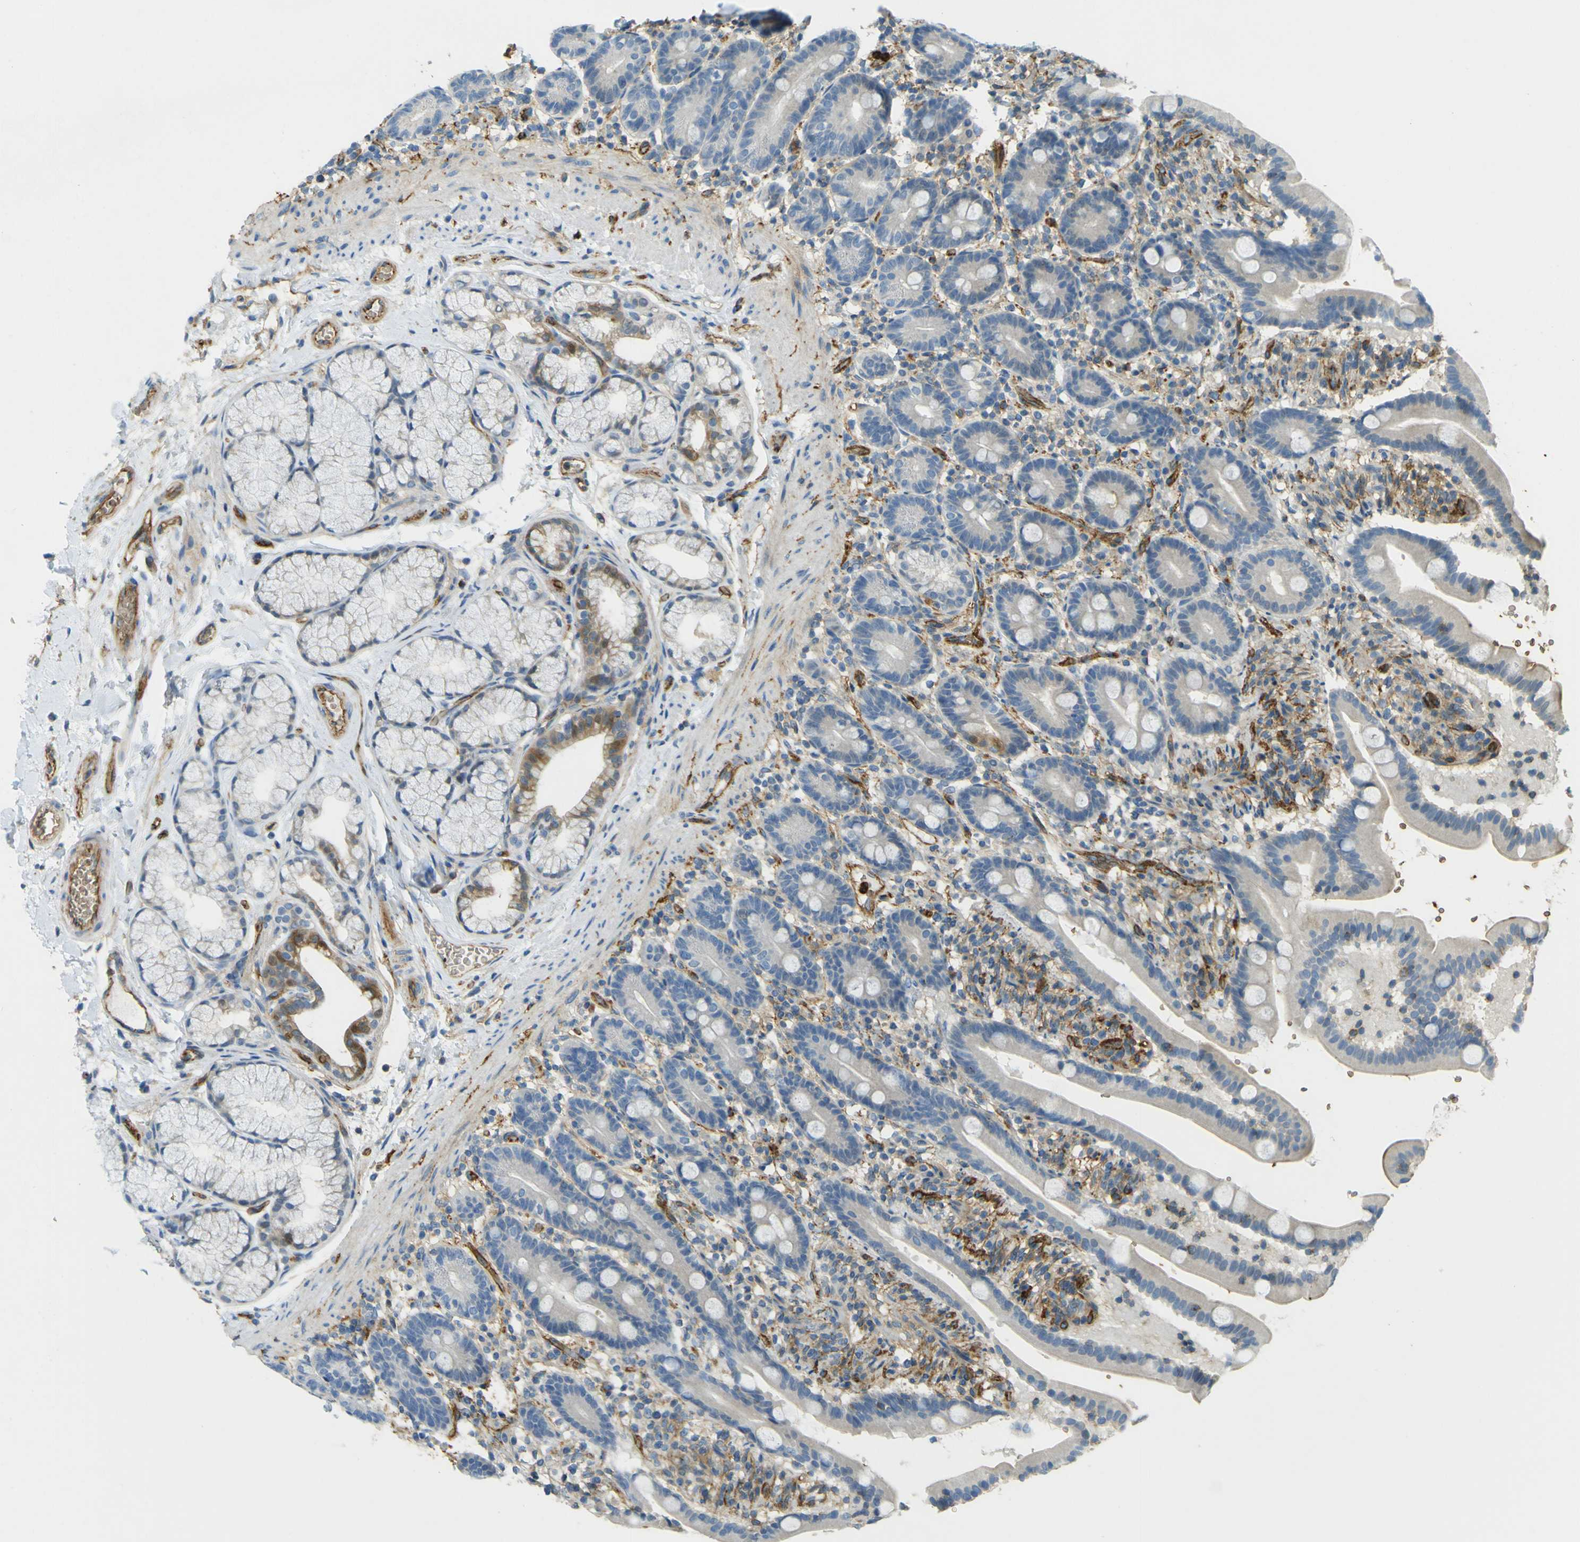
{"staining": {"intensity": "moderate", "quantity": "<25%", "location": "cytoplasmic/membranous"}, "tissue": "duodenum", "cell_type": "Glandular cells", "image_type": "normal", "snomed": [{"axis": "morphology", "description": "Normal tissue, NOS"}, {"axis": "topography", "description": "Duodenum"}], "caption": "Moderate cytoplasmic/membranous staining for a protein is identified in approximately <25% of glandular cells of unremarkable duodenum using immunohistochemistry.", "gene": "PLXDC1", "patient": {"sex": "male", "age": 54}}